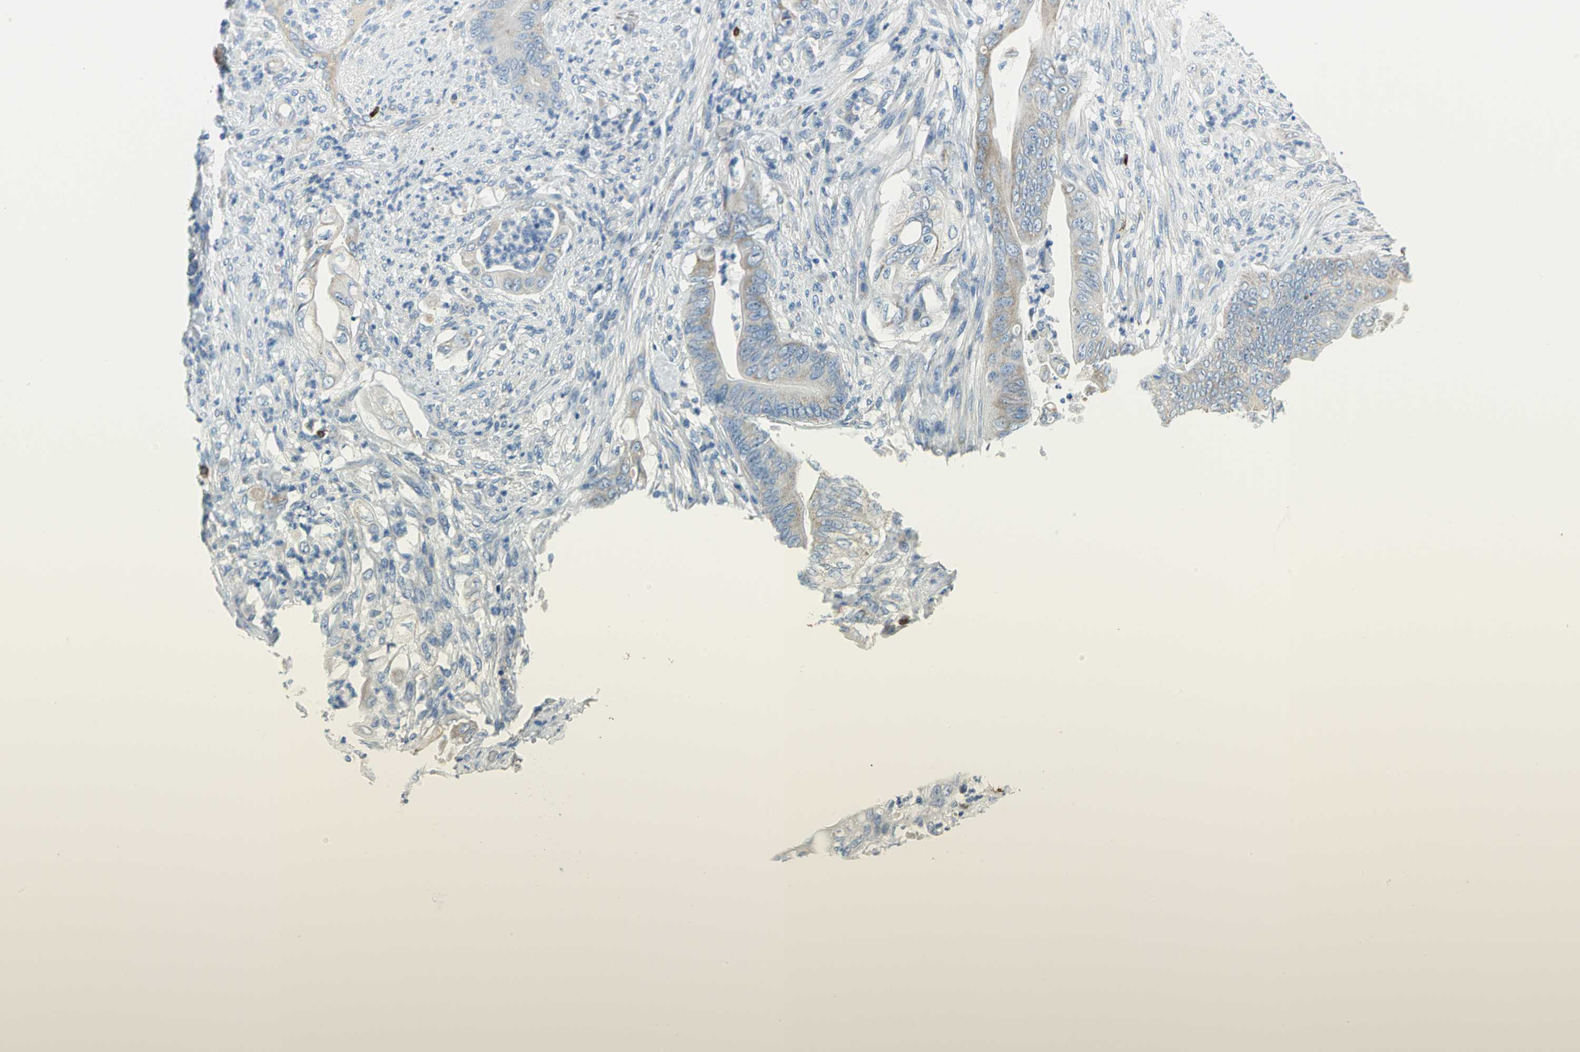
{"staining": {"intensity": "weak", "quantity": ">75%", "location": "cytoplasmic/membranous"}, "tissue": "stomach cancer", "cell_type": "Tumor cells", "image_type": "cancer", "snomed": [{"axis": "morphology", "description": "Adenocarcinoma, NOS"}, {"axis": "topography", "description": "Stomach"}], "caption": "DAB immunohistochemical staining of human stomach adenocarcinoma reveals weak cytoplasmic/membranous protein expression in approximately >75% of tumor cells. The staining is performed using DAB brown chromogen to label protein expression. The nuclei are counter-stained blue using hematoxylin.", "gene": "ALOX15", "patient": {"sex": "female", "age": 73}}